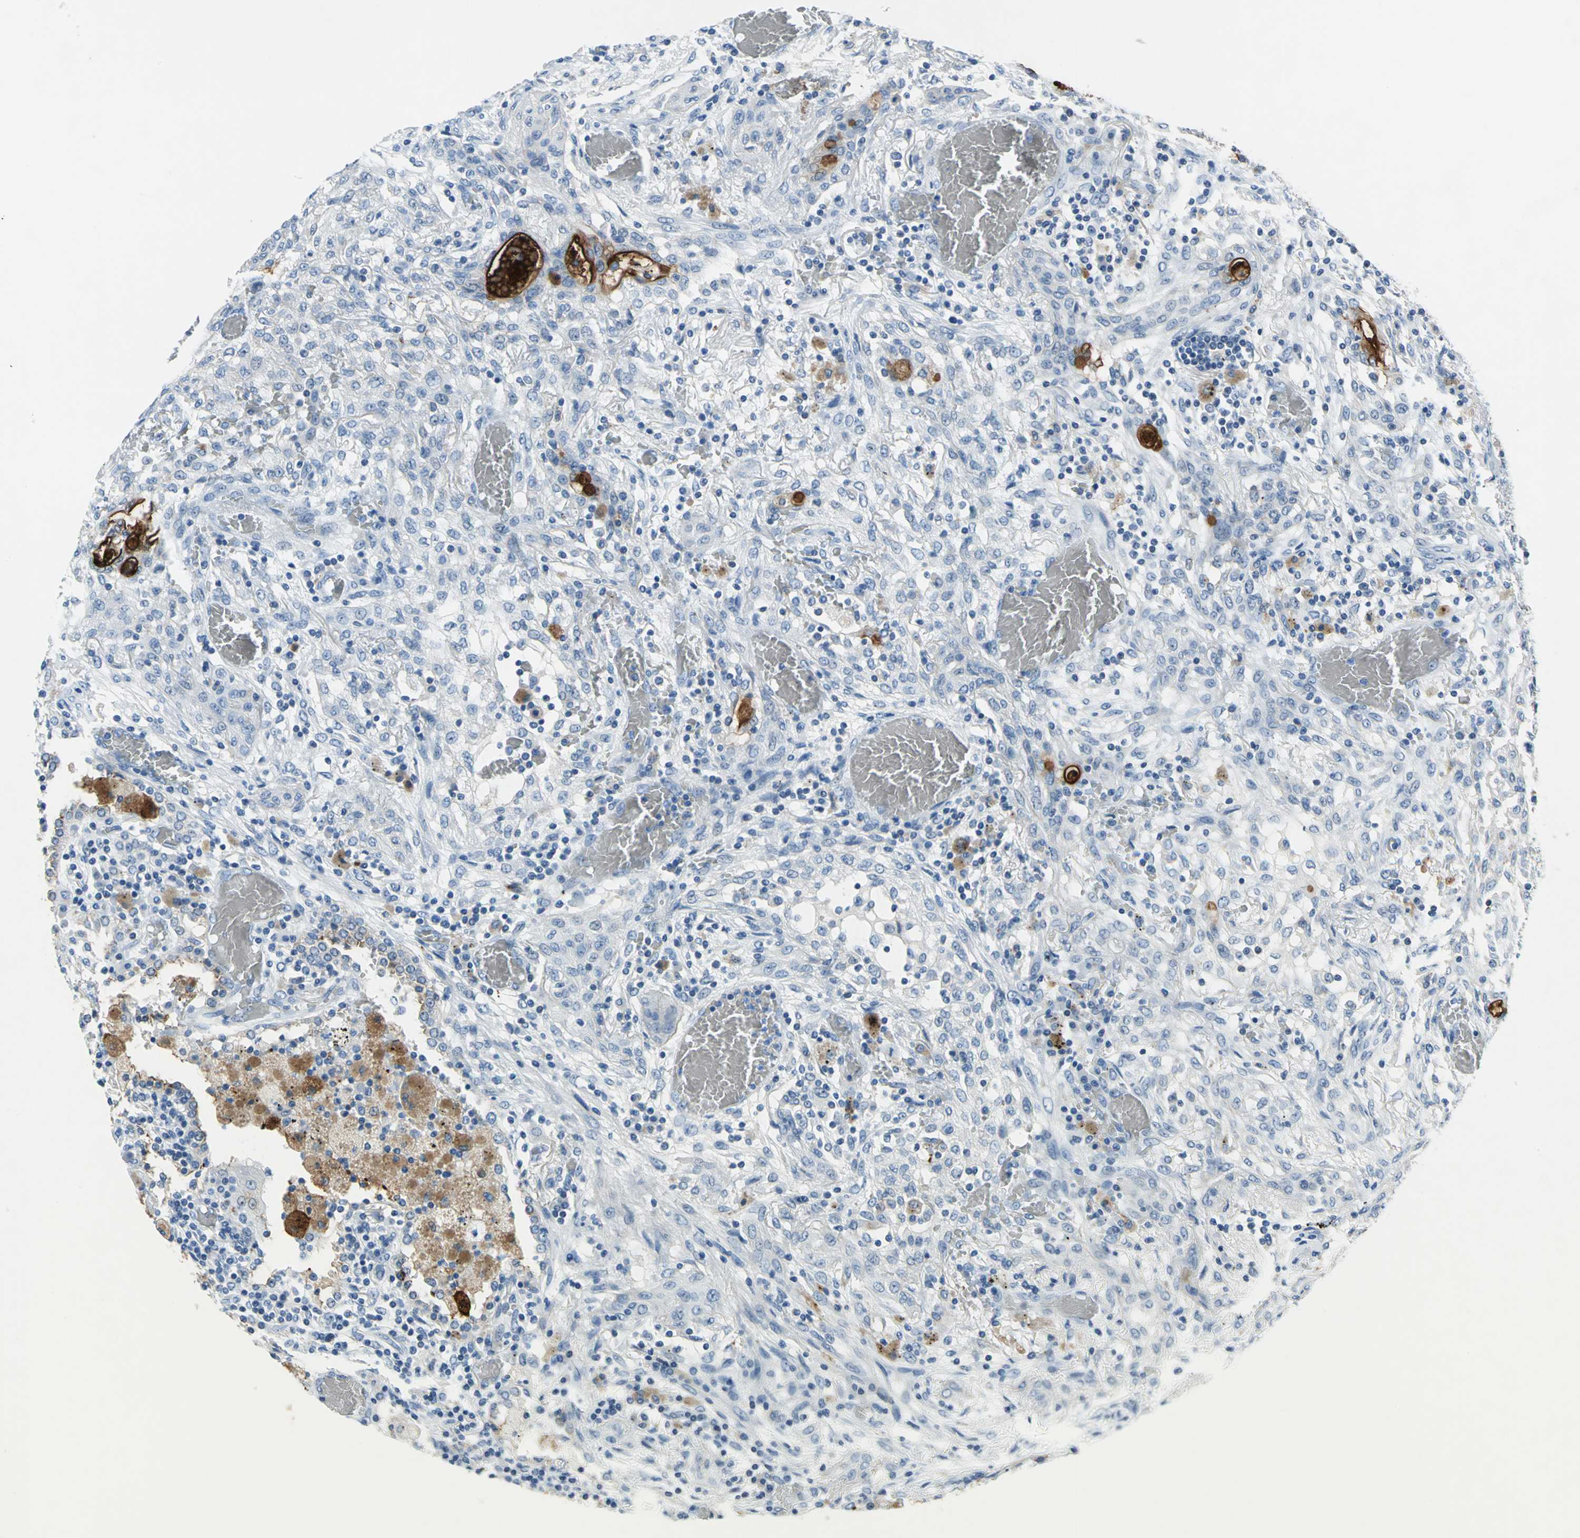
{"staining": {"intensity": "negative", "quantity": "none", "location": "none"}, "tissue": "lung cancer", "cell_type": "Tumor cells", "image_type": "cancer", "snomed": [{"axis": "morphology", "description": "Squamous cell carcinoma, NOS"}, {"axis": "topography", "description": "Lung"}], "caption": "There is no significant staining in tumor cells of lung cancer (squamous cell carcinoma).", "gene": "MUC4", "patient": {"sex": "female", "age": 47}}